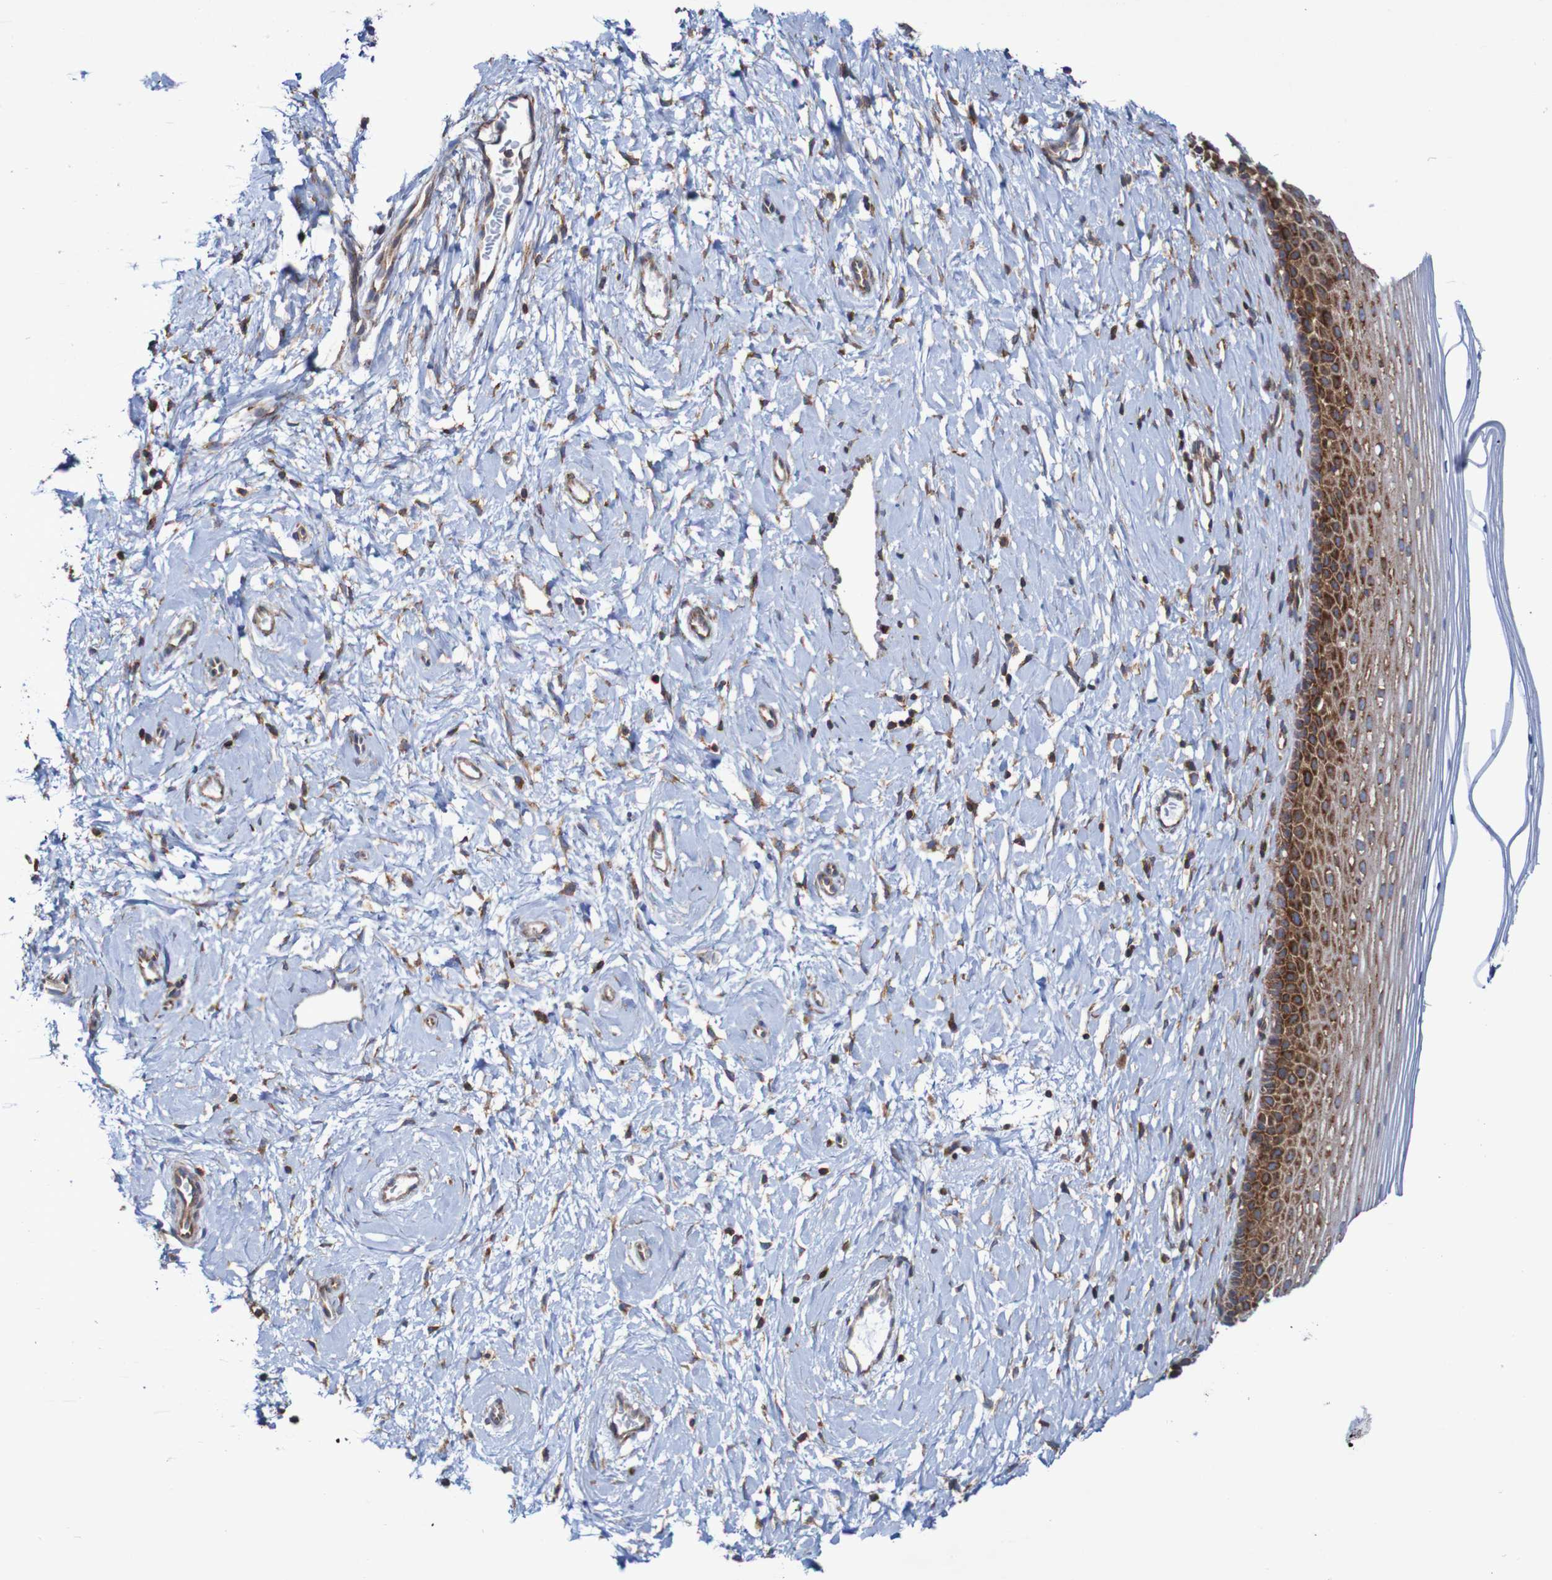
{"staining": {"intensity": "moderate", "quantity": ">75%", "location": "cytoplasmic/membranous"}, "tissue": "cervix", "cell_type": "Glandular cells", "image_type": "normal", "snomed": [{"axis": "morphology", "description": "Normal tissue, NOS"}, {"axis": "topography", "description": "Cervix"}], "caption": "High-magnification brightfield microscopy of normal cervix stained with DAB (3,3'-diaminobenzidine) (brown) and counterstained with hematoxylin (blue). glandular cells exhibit moderate cytoplasmic/membranous expression is seen in about>75% of cells. (Brightfield microscopy of DAB IHC at high magnification).", "gene": "FXR2", "patient": {"sex": "female", "age": 39}}